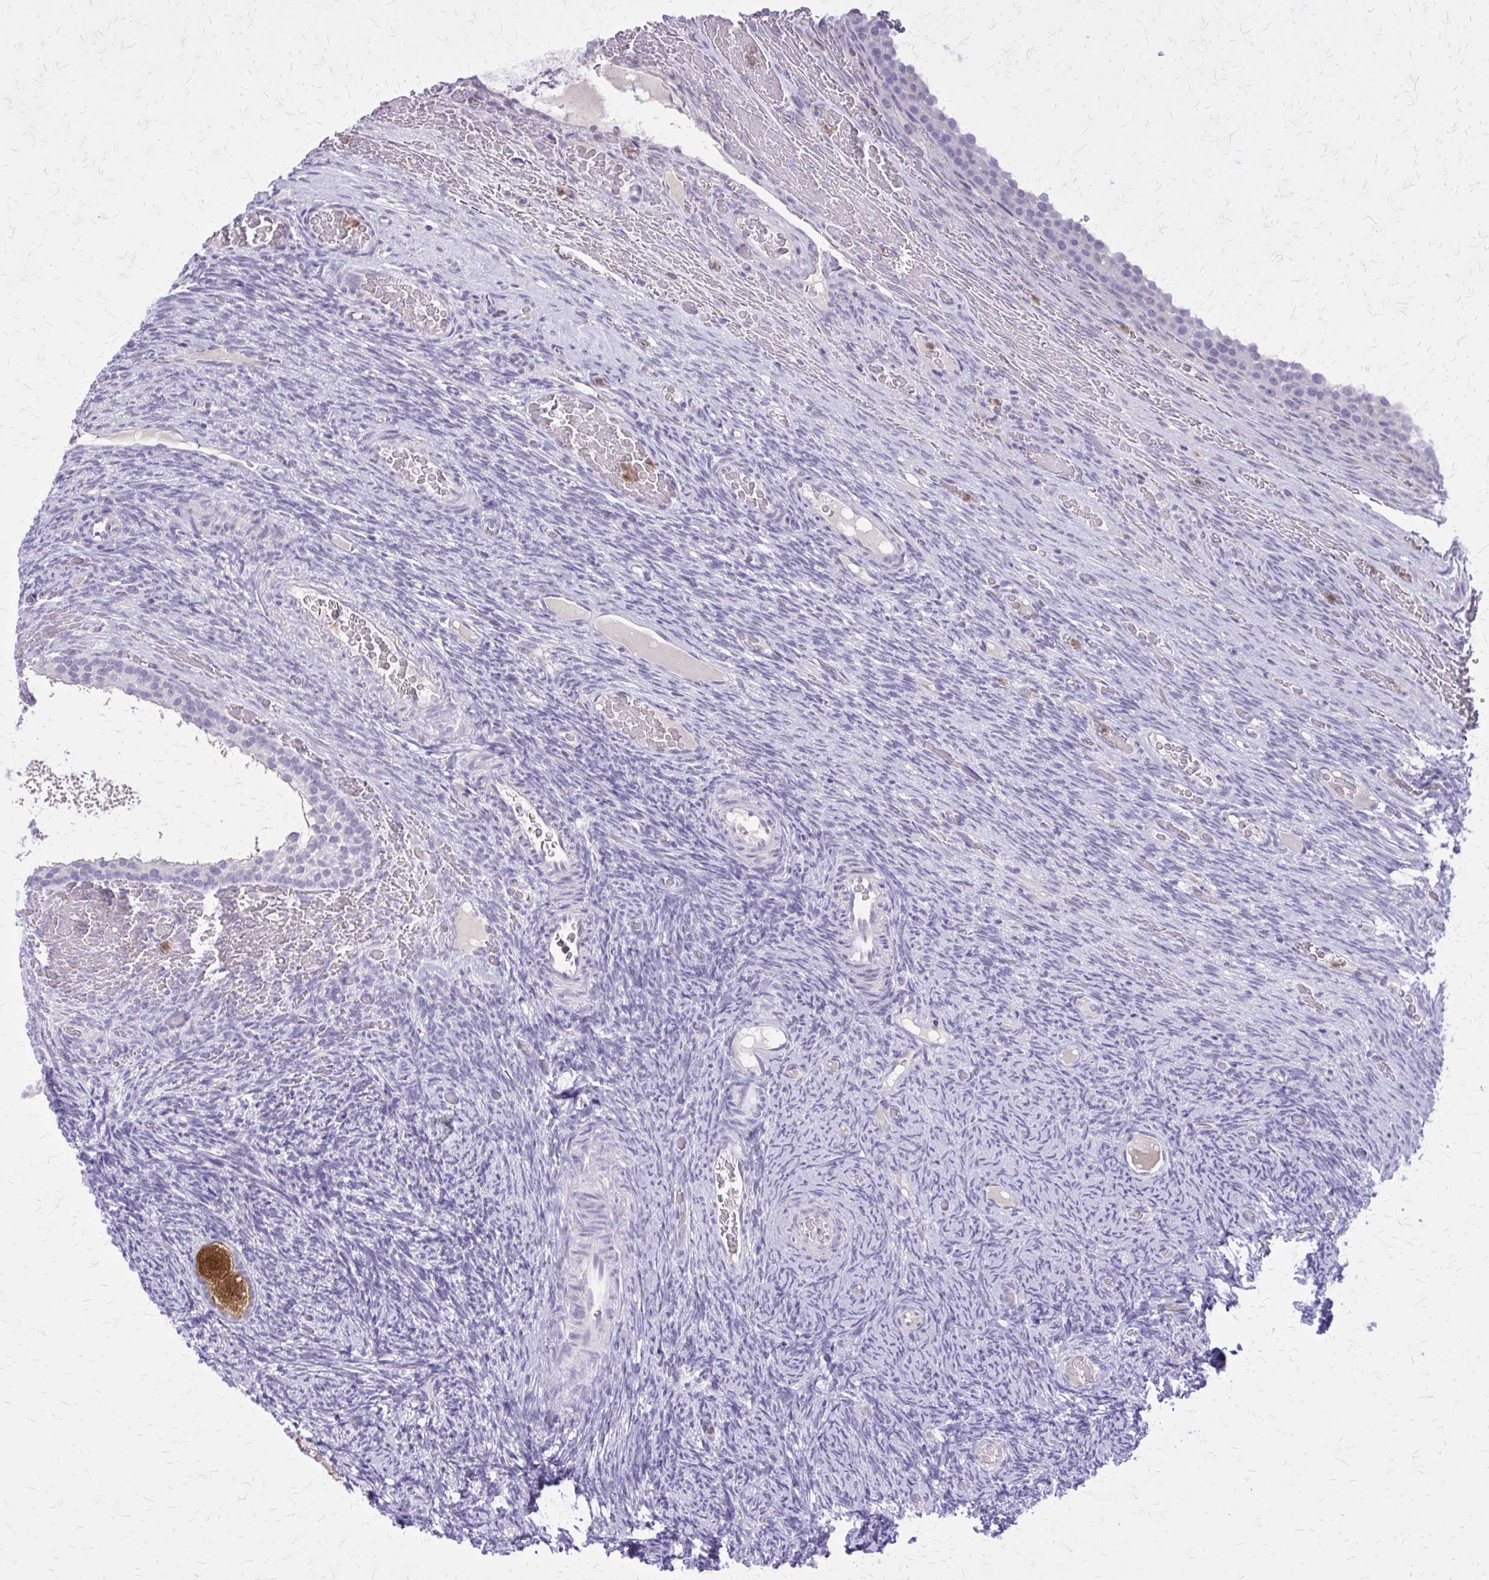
{"staining": {"intensity": "negative", "quantity": "none", "location": "none"}, "tissue": "ovary", "cell_type": "Follicle cells", "image_type": "normal", "snomed": [{"axis": "morphology", "description": "Normal tissue, NOS"}, {"axis": "topography", "description": "Ovary"}], "caption": "IHC image of normal ovary: human ovary stained with DAB shows no significant protein positivity in follicle cells.", "gene": "GLRX", "patient": {"sex": "female", "age": 34}}